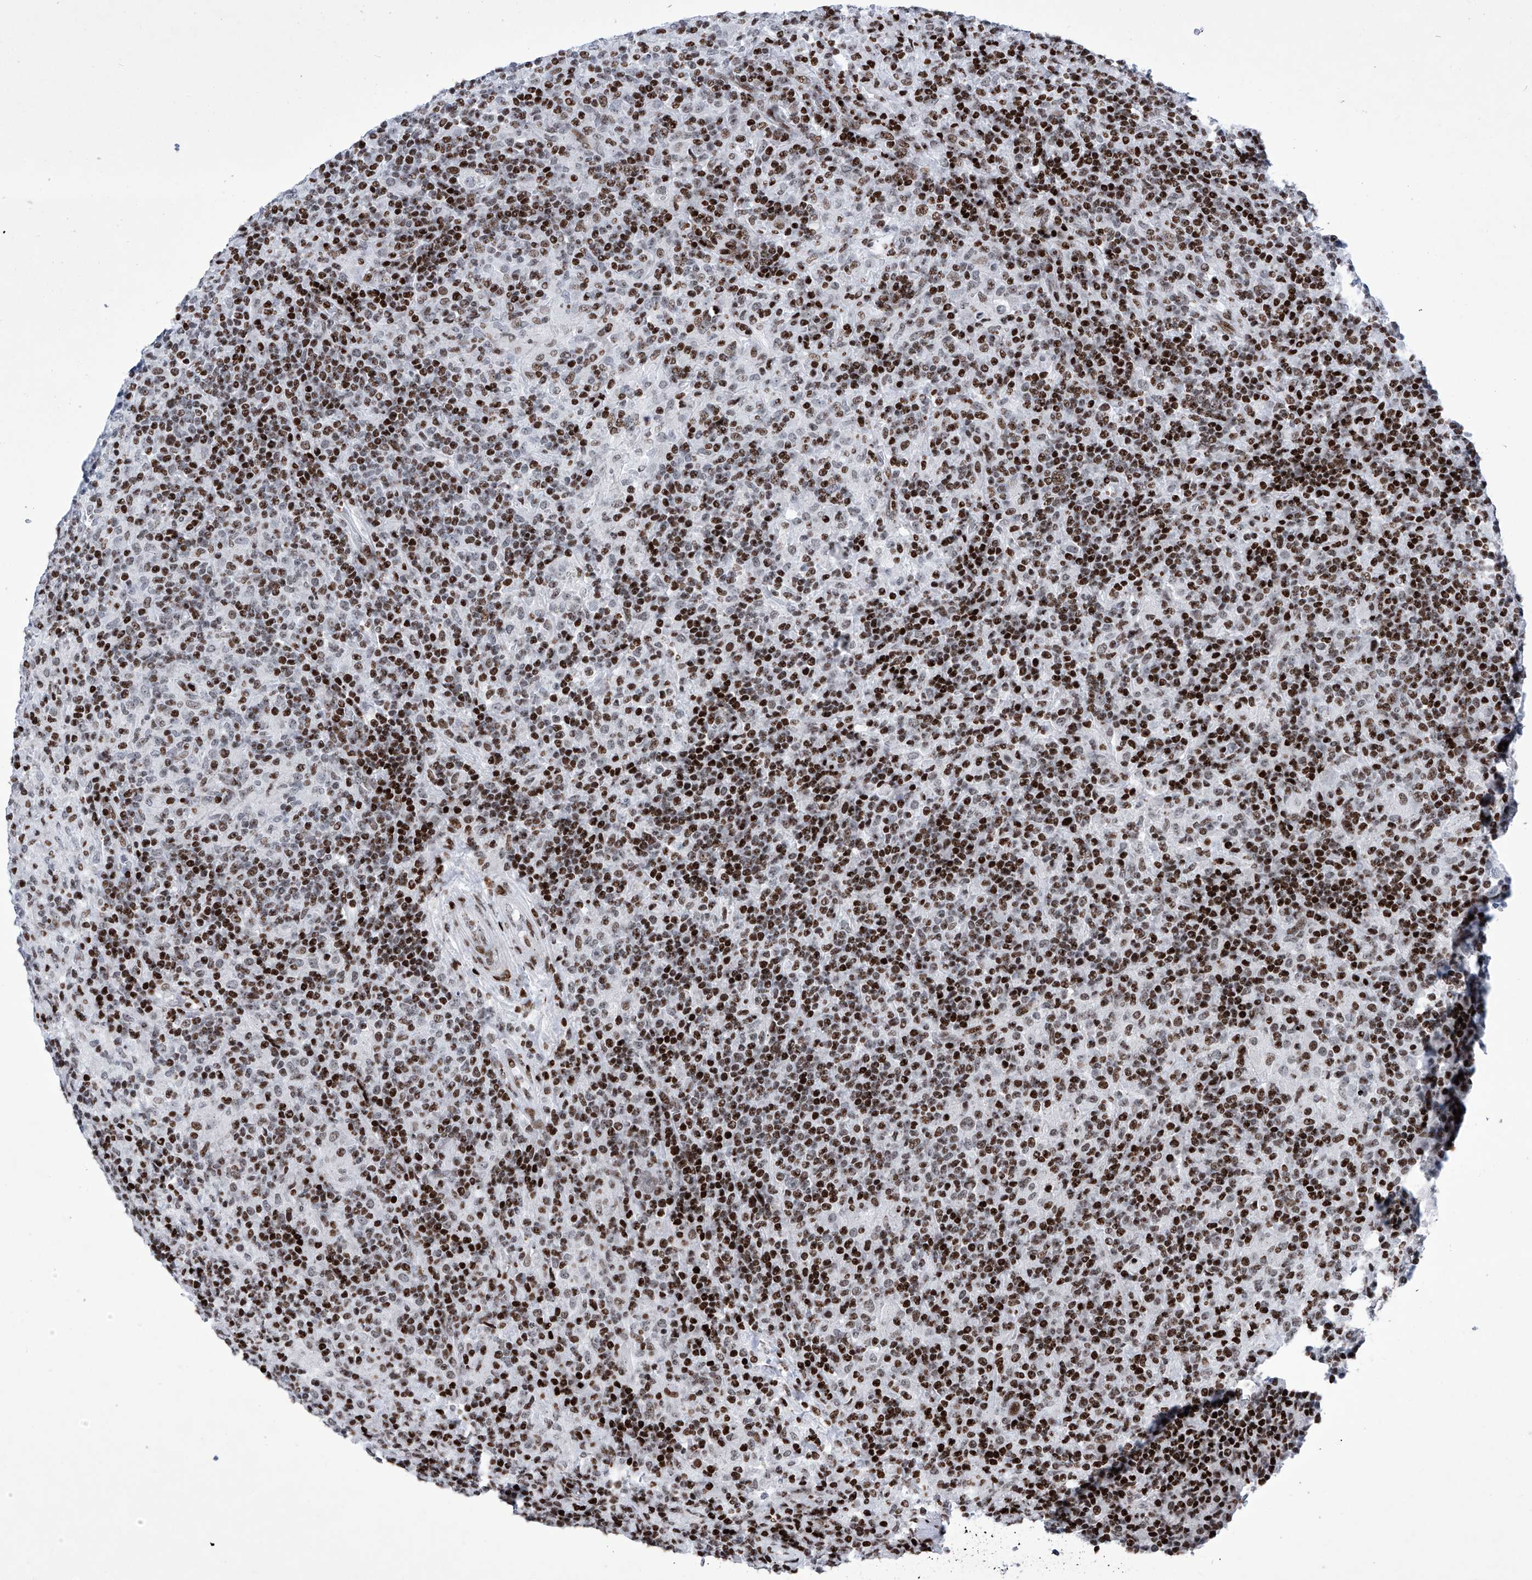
{"staining": {"intensity": "moderate", "quantity": "25%-75%", "location": "nuclear"}, "tissue": "lymphoma", "cell_type": "Tumor cells", "image_type": "cancer", "snomed": [{"axis": "morphology", "description": "Hodgkin's disease, NOS"}, {"axis": "topography", "description": "Lymph node"}], "caption": "The photomicrograph reveals immunohistochemical staining of lymphoma. There is moderate nuclear positivity is seen in about 25%-75% of tumor cells.", "gene": "HEY2", "patient": {"sex": "male", "age": 70}}